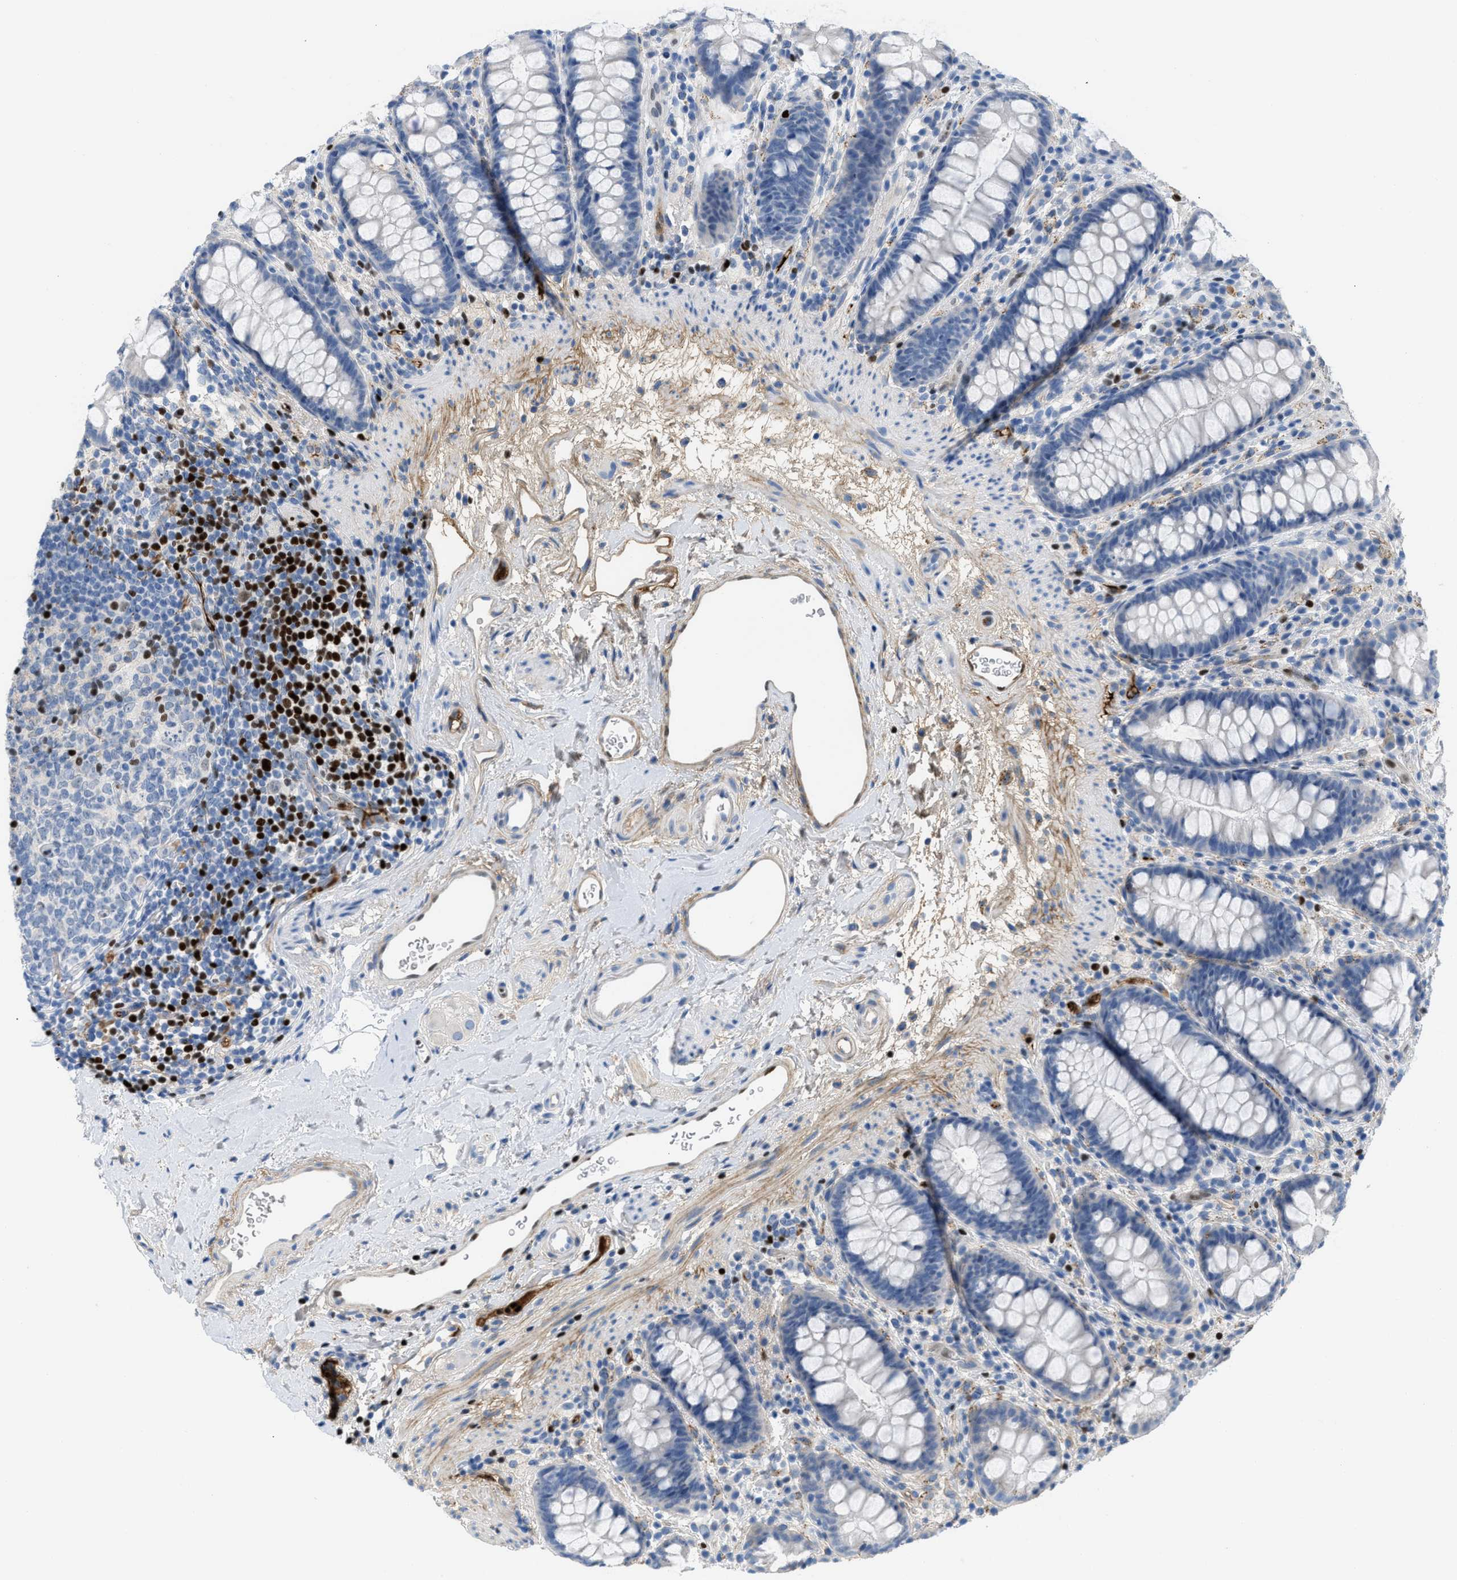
{"staining": {"intensity": "moderate", "quantity": "<25%", "location": "cytoplasmic/membranous"}, "tissue": "rectum", "cell_type": "Glandular cells", "image_type": "normal", "snomed": [{"axis": "morphology", "description": "Normal tissue, NOS"}, {"axis": "topography", "description": "Rectum"}], "caption": "Rectum stained with a brown dye demonstrates moderate cytoplasmic/membranous positive positivity in about <25% of glandular cells.", "gene": "LEF1", "patient": {"sex": "female", "age": 65}}